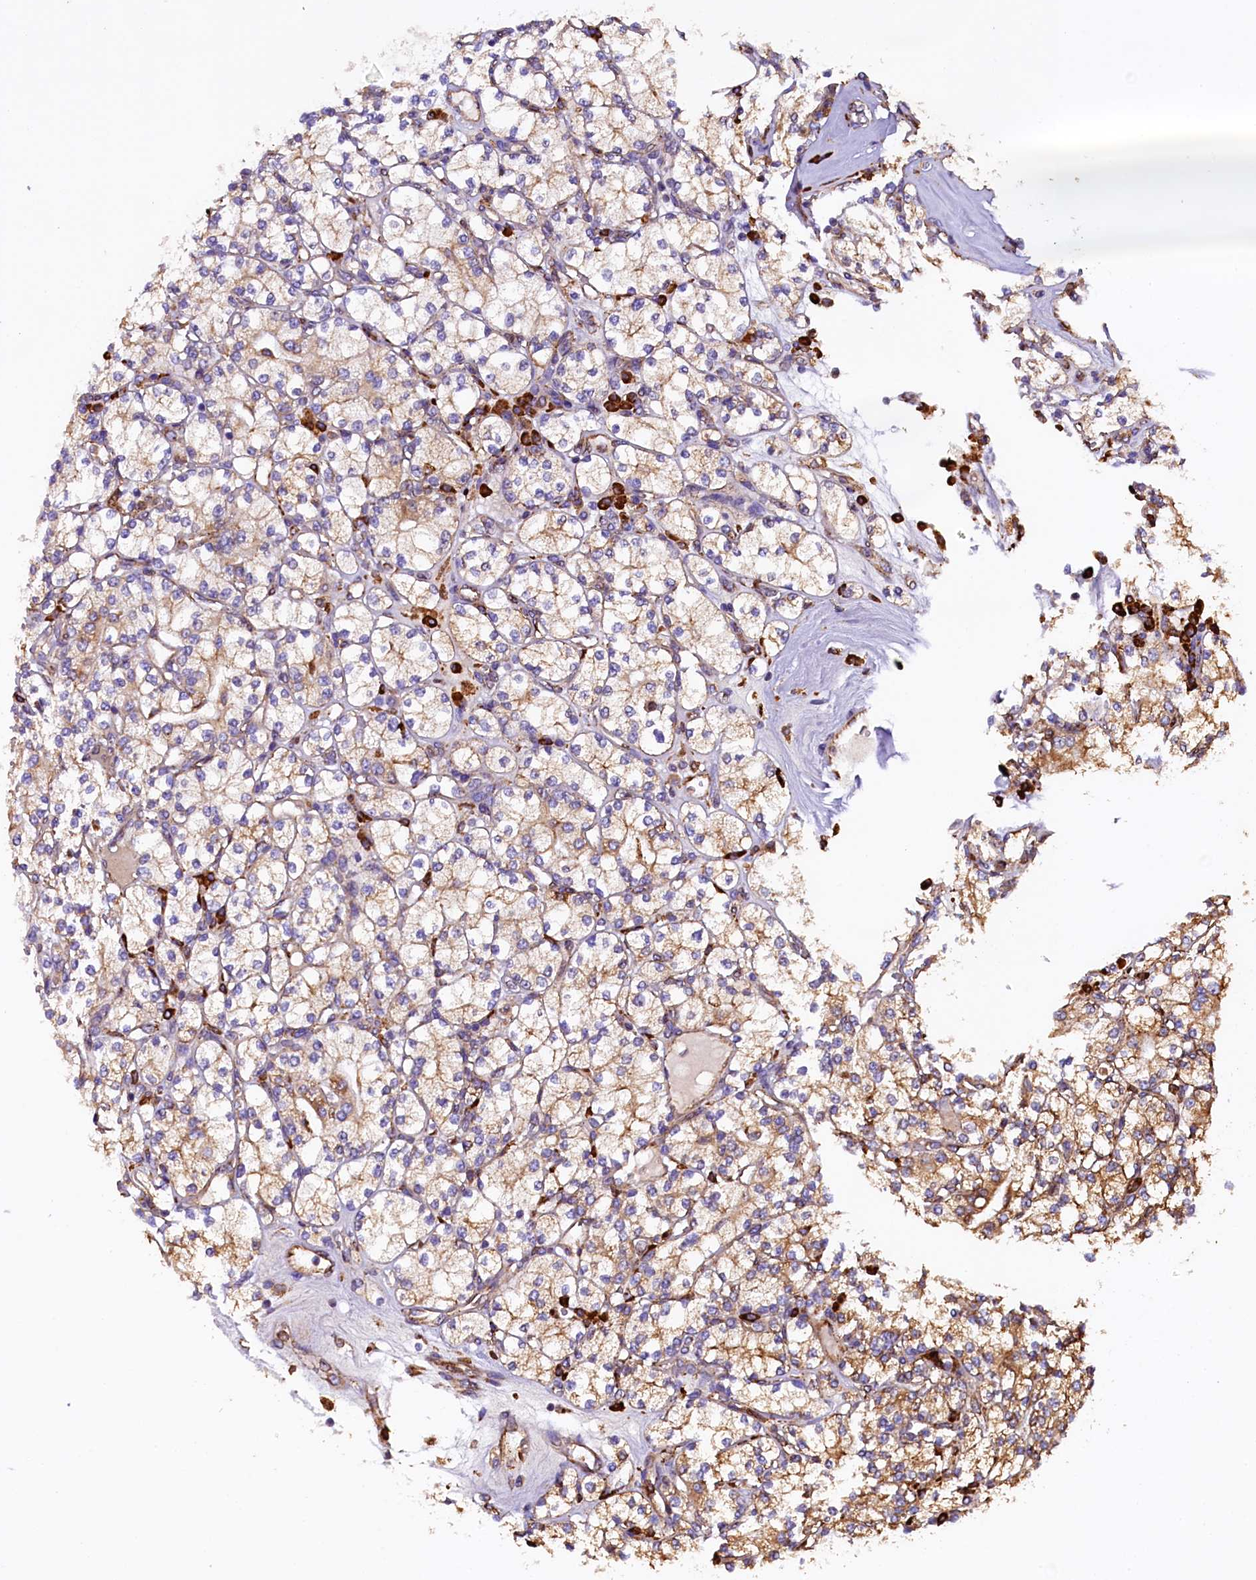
{"staining": {"intensity": "weak", "quantity": ">75%", "location": "cytoplasmic/membranous"}, "tissue": "renal cancer", "cell_type": "Tumor cells", "image_type": "cancer", "snomed": [{"axis": "morphology", "description": "Adenocarcinoma, NOS"}, {"axis": "topography", "description": "Kidney"}], "caption": "Protein analysis of renal adenocarcinoma tissue exhibits weak cytoplasmic/membranous staining in about >75% of tumor cells.", "gene": "CAPS2", "patient": {"sex": "male", "age": 77}}